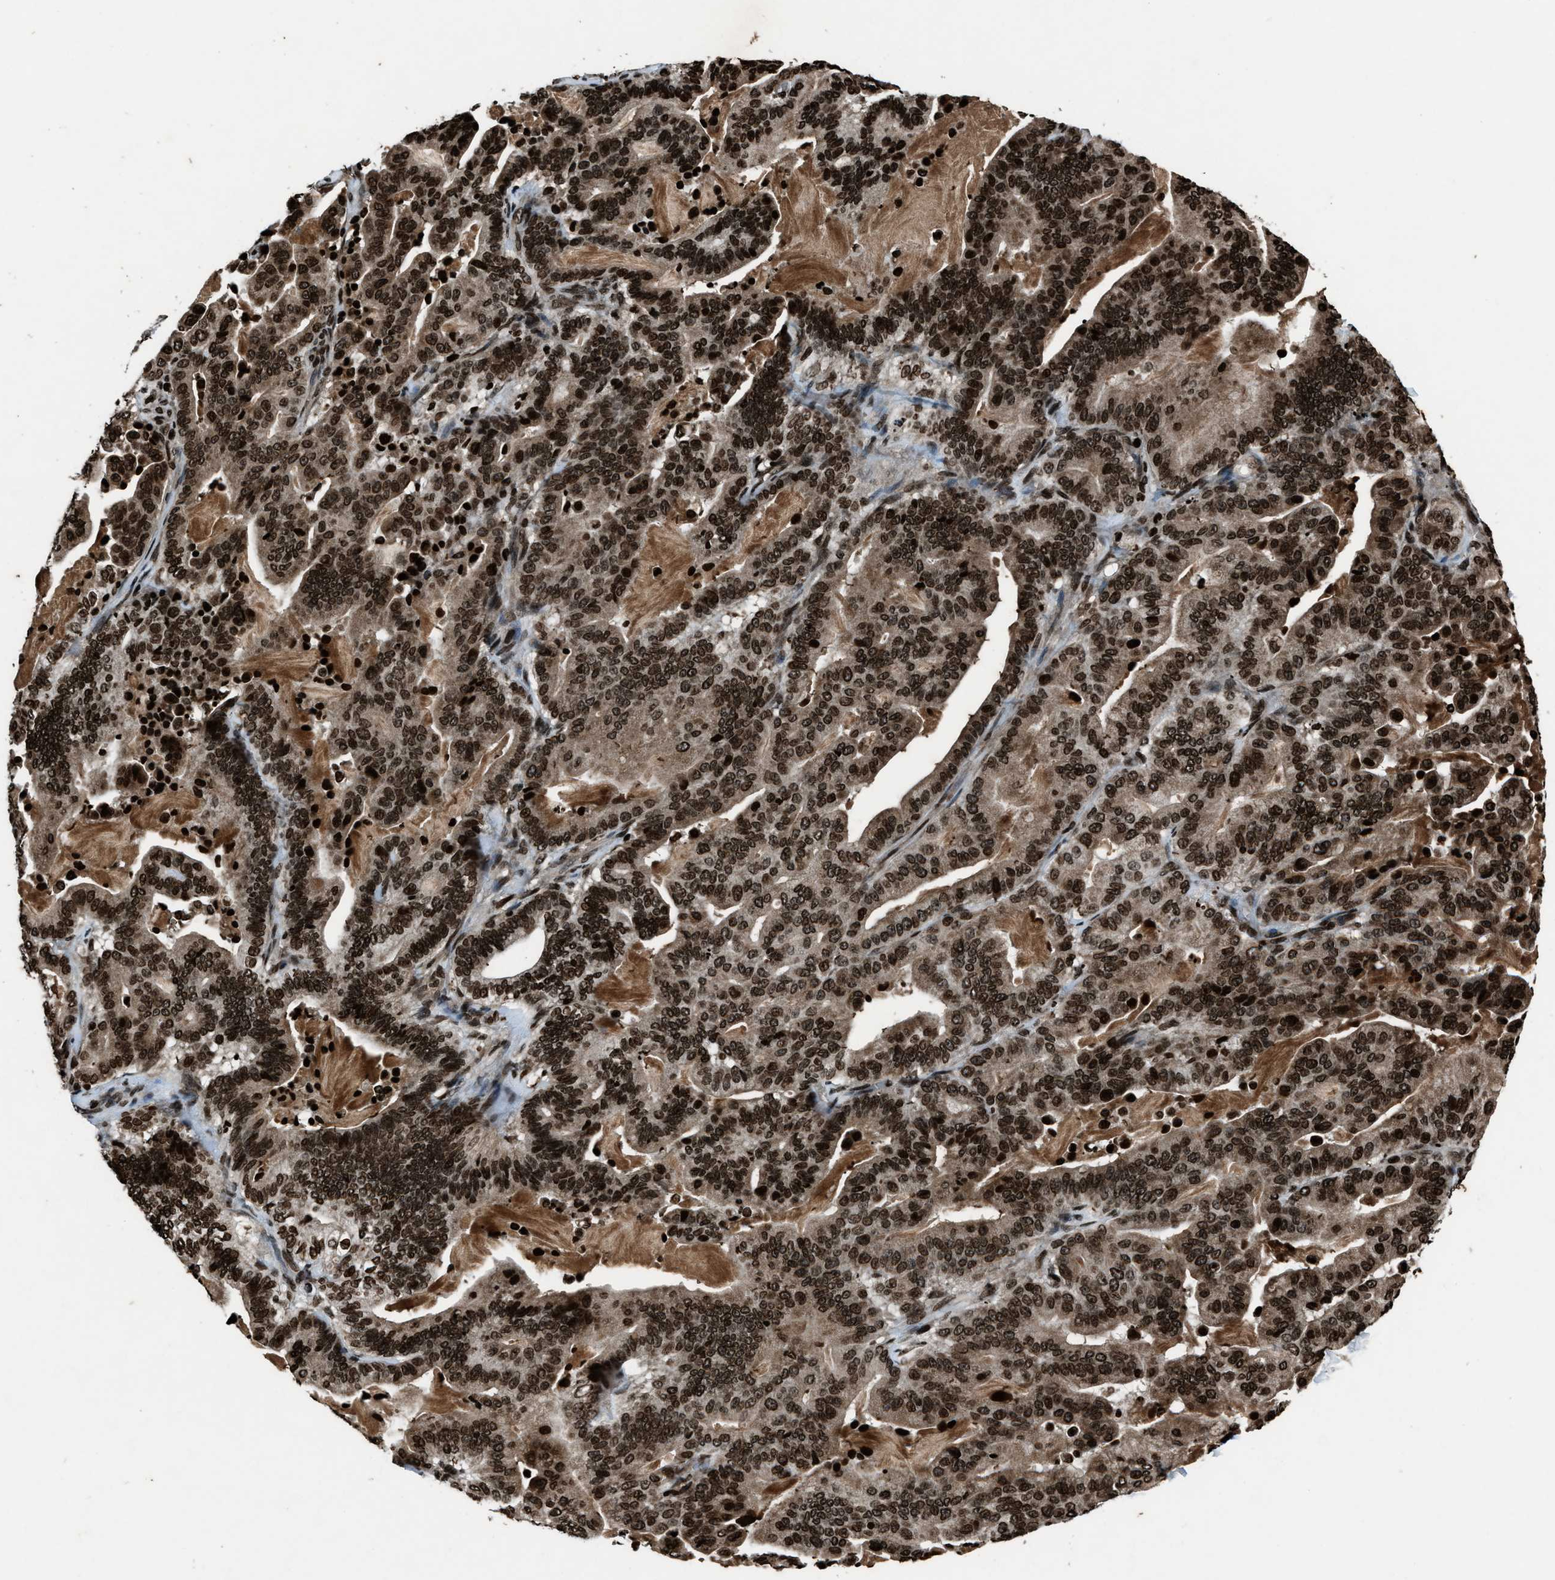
{"staining": {"intensity": "strong", "quantity": ">75%", "location": "cytoplasmic/membranous,nuclear"}, "tissue": "pancreatic cancer", "cell_type": "Tumor cells", "image_type": "cancer", "snomed": [{"axis": "morphology", "description": "Adenocarcinoma, NOS"}, {"axis": "topography", "description": "Pancreas"}], "caption": "High-magnification brightfield microscopy of adenocarcinoma (pancreatic) stained with DAB (3,3'-diaminobenzidine) (brown) and counterstained with hematoxylin (blue). tumor cells exhibit strong cytoplasmic/membranous and nuclear positivity is seen in approximately>75% of cells.", "gene": "H4C1", "patient": {"sex": "male", "age": 63}}